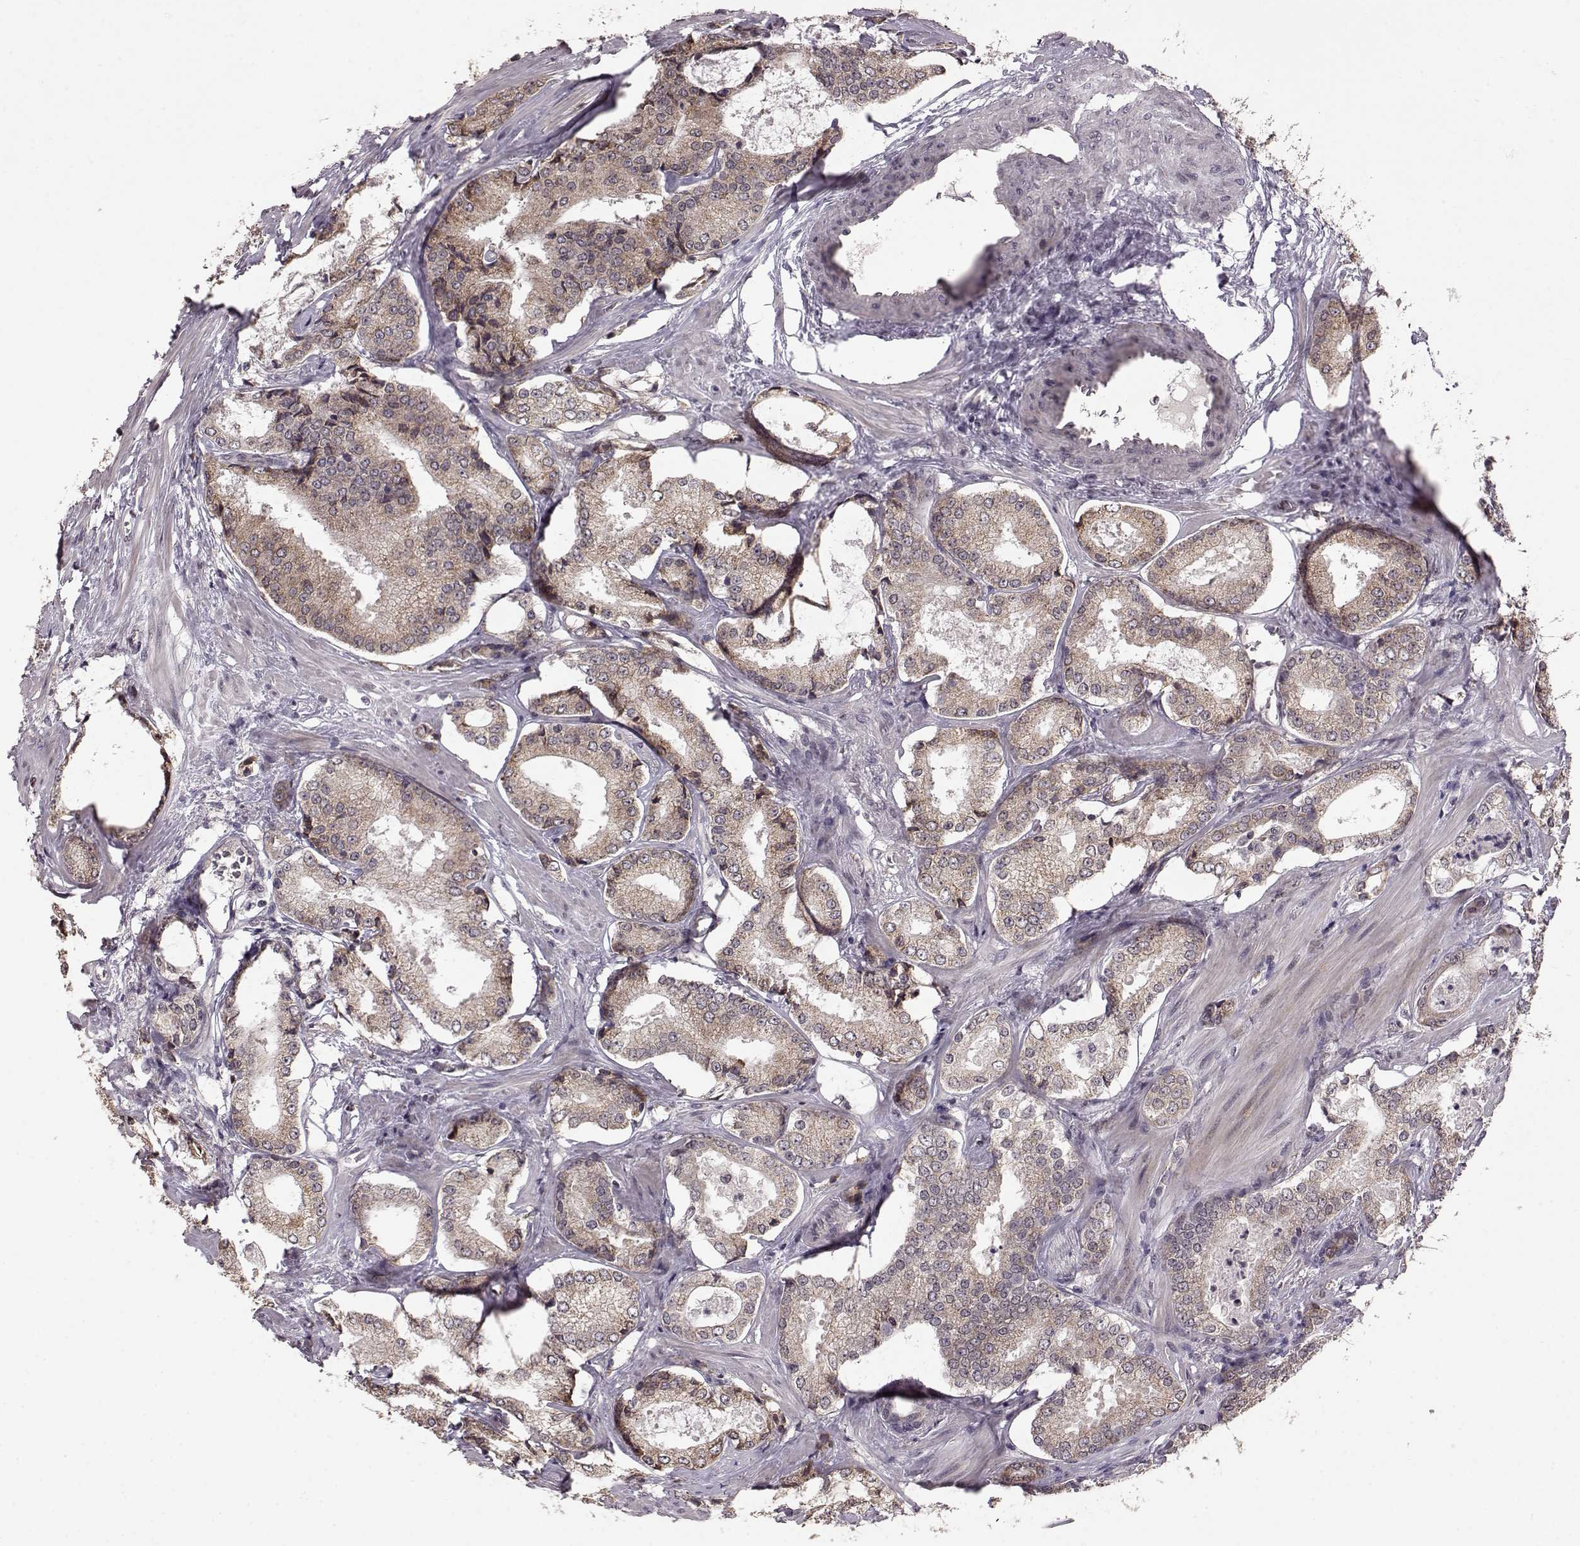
{"staining": {"intensity": "weak", "quantity": ">75%", "location": "cytoplasmic/membranous"}, "tissue": "prostate cancer", "cell_type": "Tumor cells", "image_type": "cancer", "snomed": [{"axis": "morphology", "description": "Adenocarcinoma, Low grade"}, {"axis": "topography", "description": "Prostate"}], "caption": "An immunohistochemistry (IHC) photomicrograph of tumor tissue is shown. Protein staining in brown labels weak cytoplasmic/membranous positivity in prostate cancer within tumor cells.", "gene": "ELOVL5", "patient": {"sex": "male", "age": 56}}